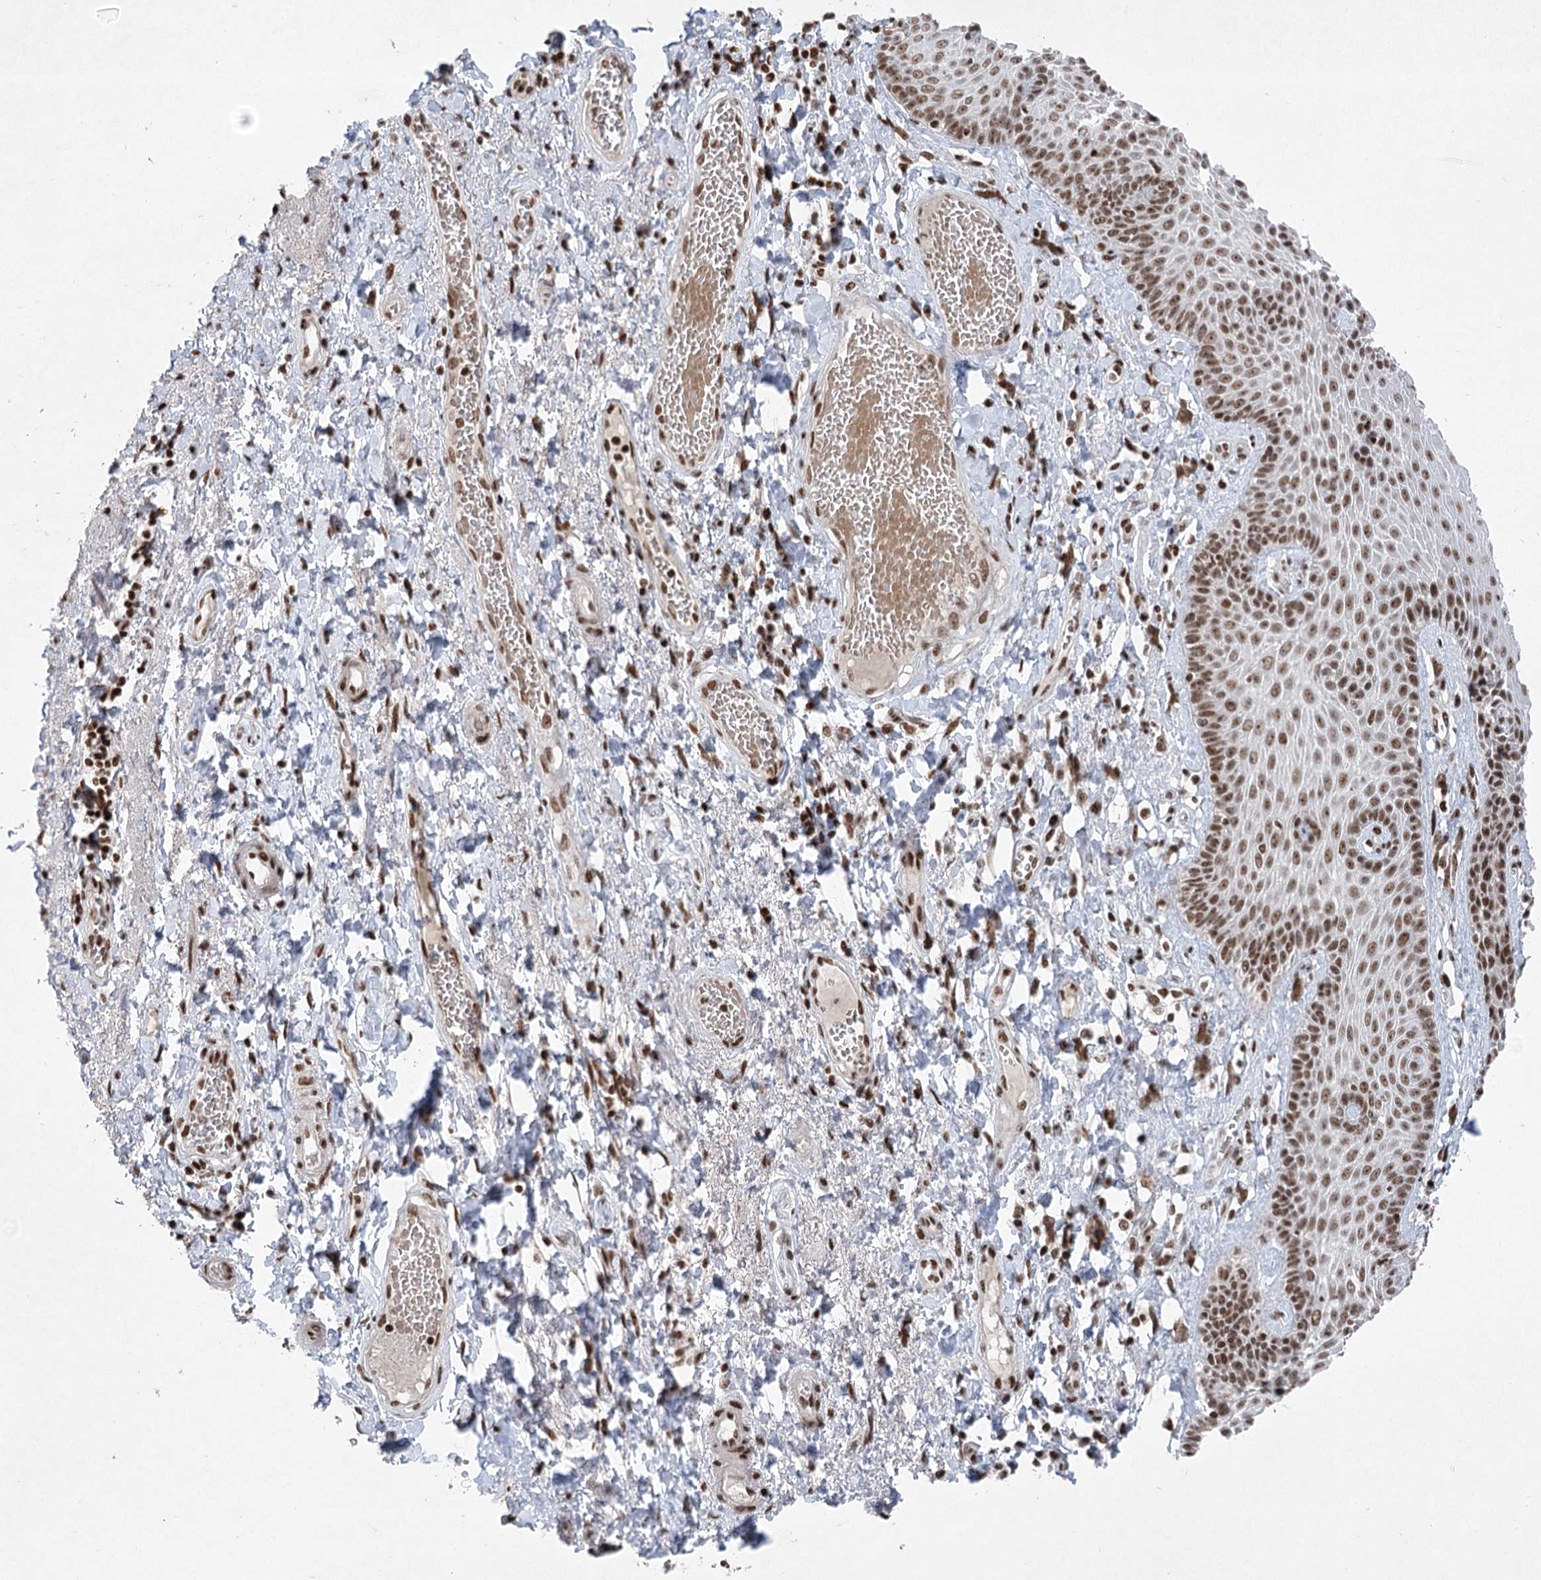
{"staining": {"intensity": "strong", "quantity": ">75%", "location": "nuclear"}, "tissue": "skin", "cell_type": "Epidermal cells", "image_type": "normal", "snomed": [{"axis": "morphology", "description": "Normal tissue, NOS"}, {"axis": "topography", "description": "Anal"}], "caption": "The photomicrograph demonstrates a brown stain indicating the presence of a protein in the nuclear of epidermal cells in skin.", "gene": "CGGBP1", "patient": {"sex": "male", "age": 69}}